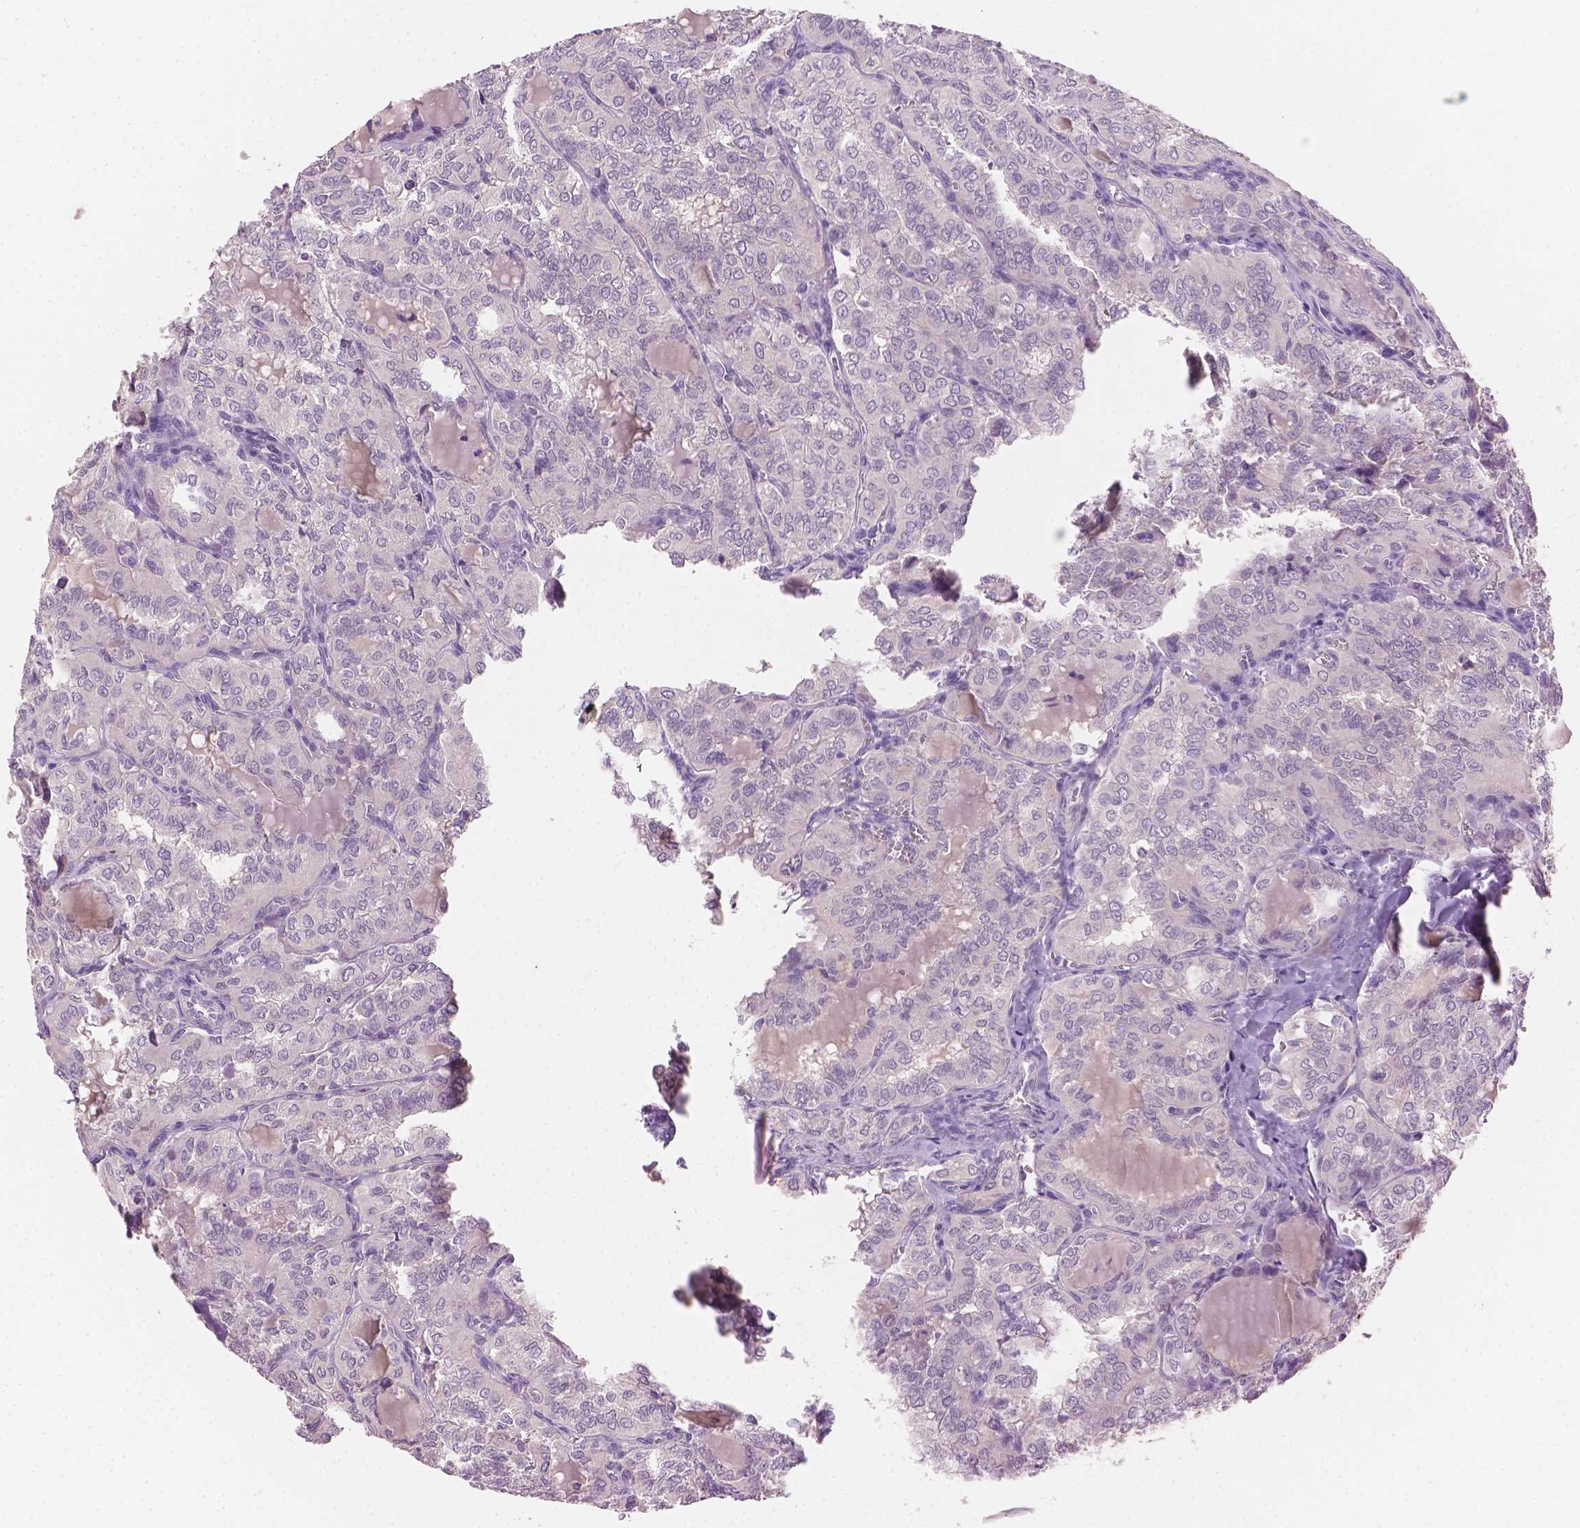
{"staining": {"intensity": "negative", "quantity": "none", "location": "none"}, "tissue": "thyroid cancer", "cell_type": "Tumor cells", "image_type": "cancer", "snomed": [{"axis": "morphology", "description": "Papillary adenocarcinoma, NOS"}, {"axis": "topography", "description": "Thyroid gland"}], "caption": "Tumor cells are negative for protein expression in human thyroid cancer.", "gene": "KRT17", "patient": {"sex": "female", "age": 41}}